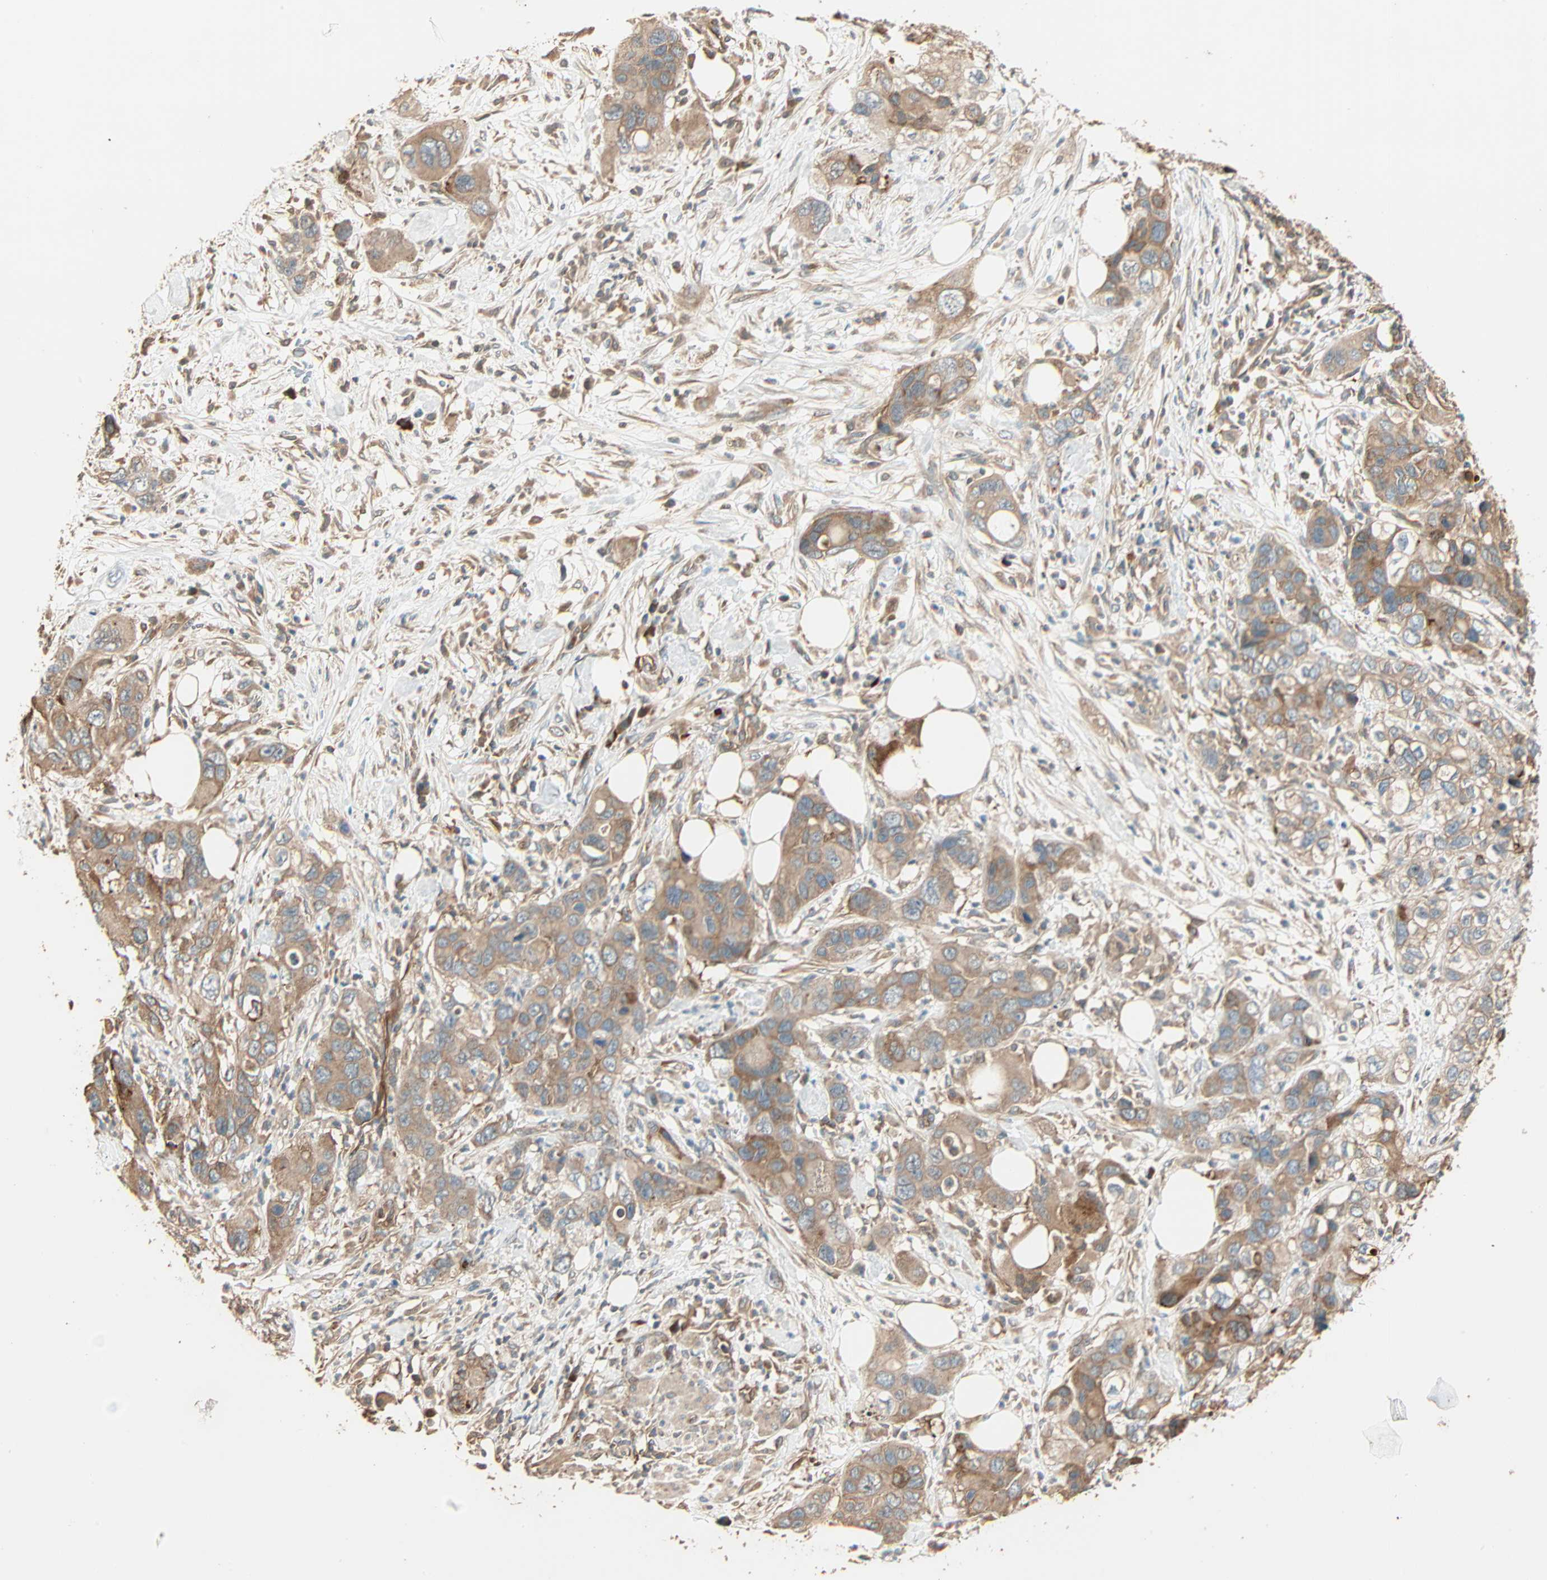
{"staining": {"intensity": "moderate", "quantity": ">75%", "location": "cytoplasmic/membranous"}, "tissue": "pancreatic cancer", "cell_type": "Tumor cells", "image_type": "cancer", "snomed": [{"axis": "morphology", "description": "Adenocarcinoma, NOS"}, {"axis": "topography", "description": "Pancreas"}], "caption": "Protein positivity by immunohistochemistry (IHC) demonstrates moderate cytoplasmic/membranous positivity in approximately >75% of tumor cells in adenocarcinoma (pancreatic). (brown staining indicates protein expression, while blue staining denotes nuclei).", "gene": "GALK1", "patient": {"sex": "female", "age": 71}}